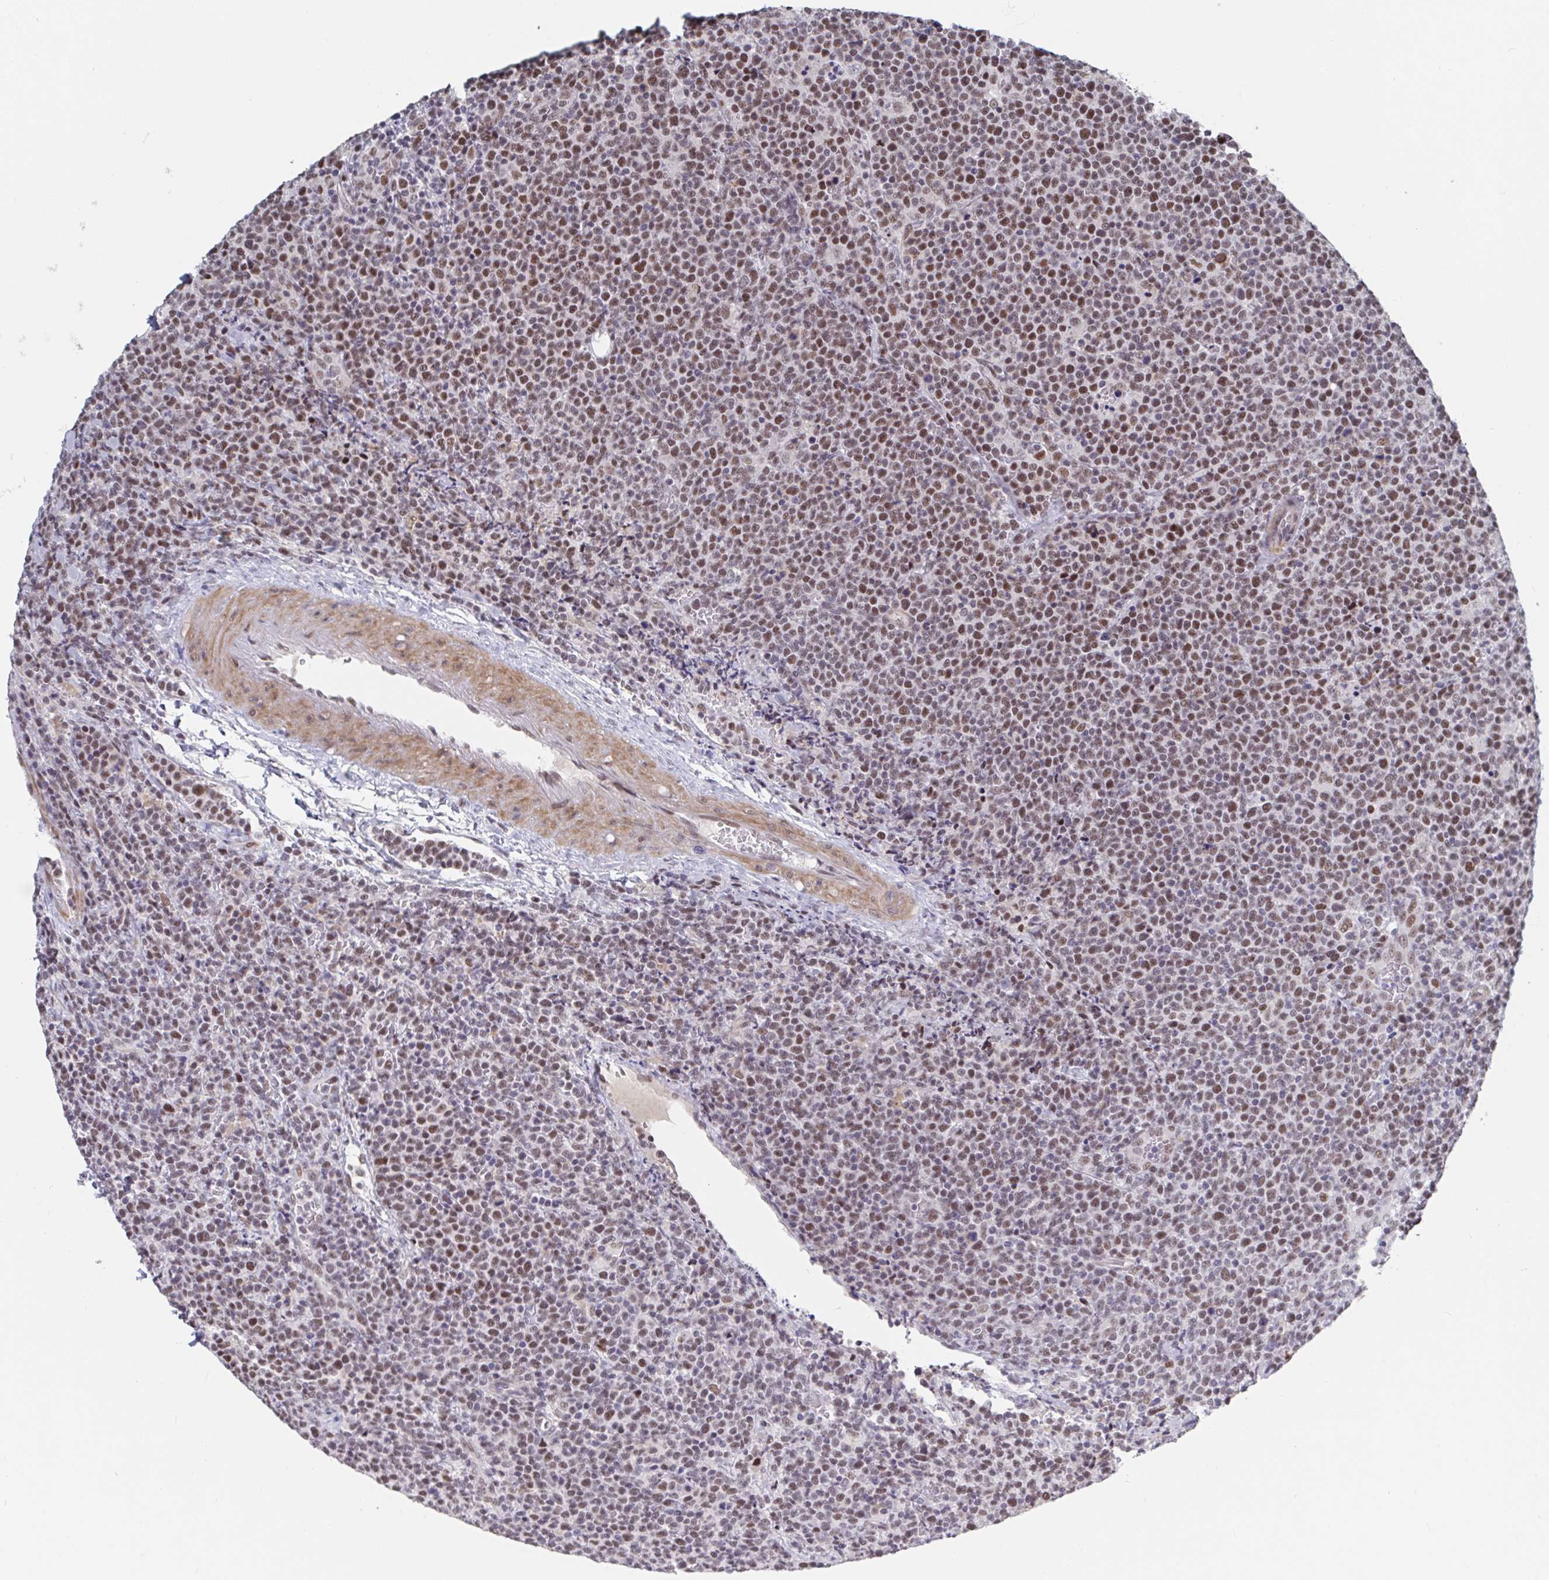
{"staining": {"intensity": "moderate", "quantity": ">75%", "location": "nuclear"}, "tissue": "lymphoma", "cell_type": "Tumor cells", "image_type": "cancer", "snomed": [{"axis": "morphology", "description": "Malignant lymphoma, non-Hodgkin's type, High grade"}, {"axis": "topography", "description": "Lymph node"}], "caption": "Moderate nuclear protein positivity is identified in approximately >75% of tumor cells in lymphoma.", "gene": "BCL7B", "patient": {"sex": "male", "age": 61}}